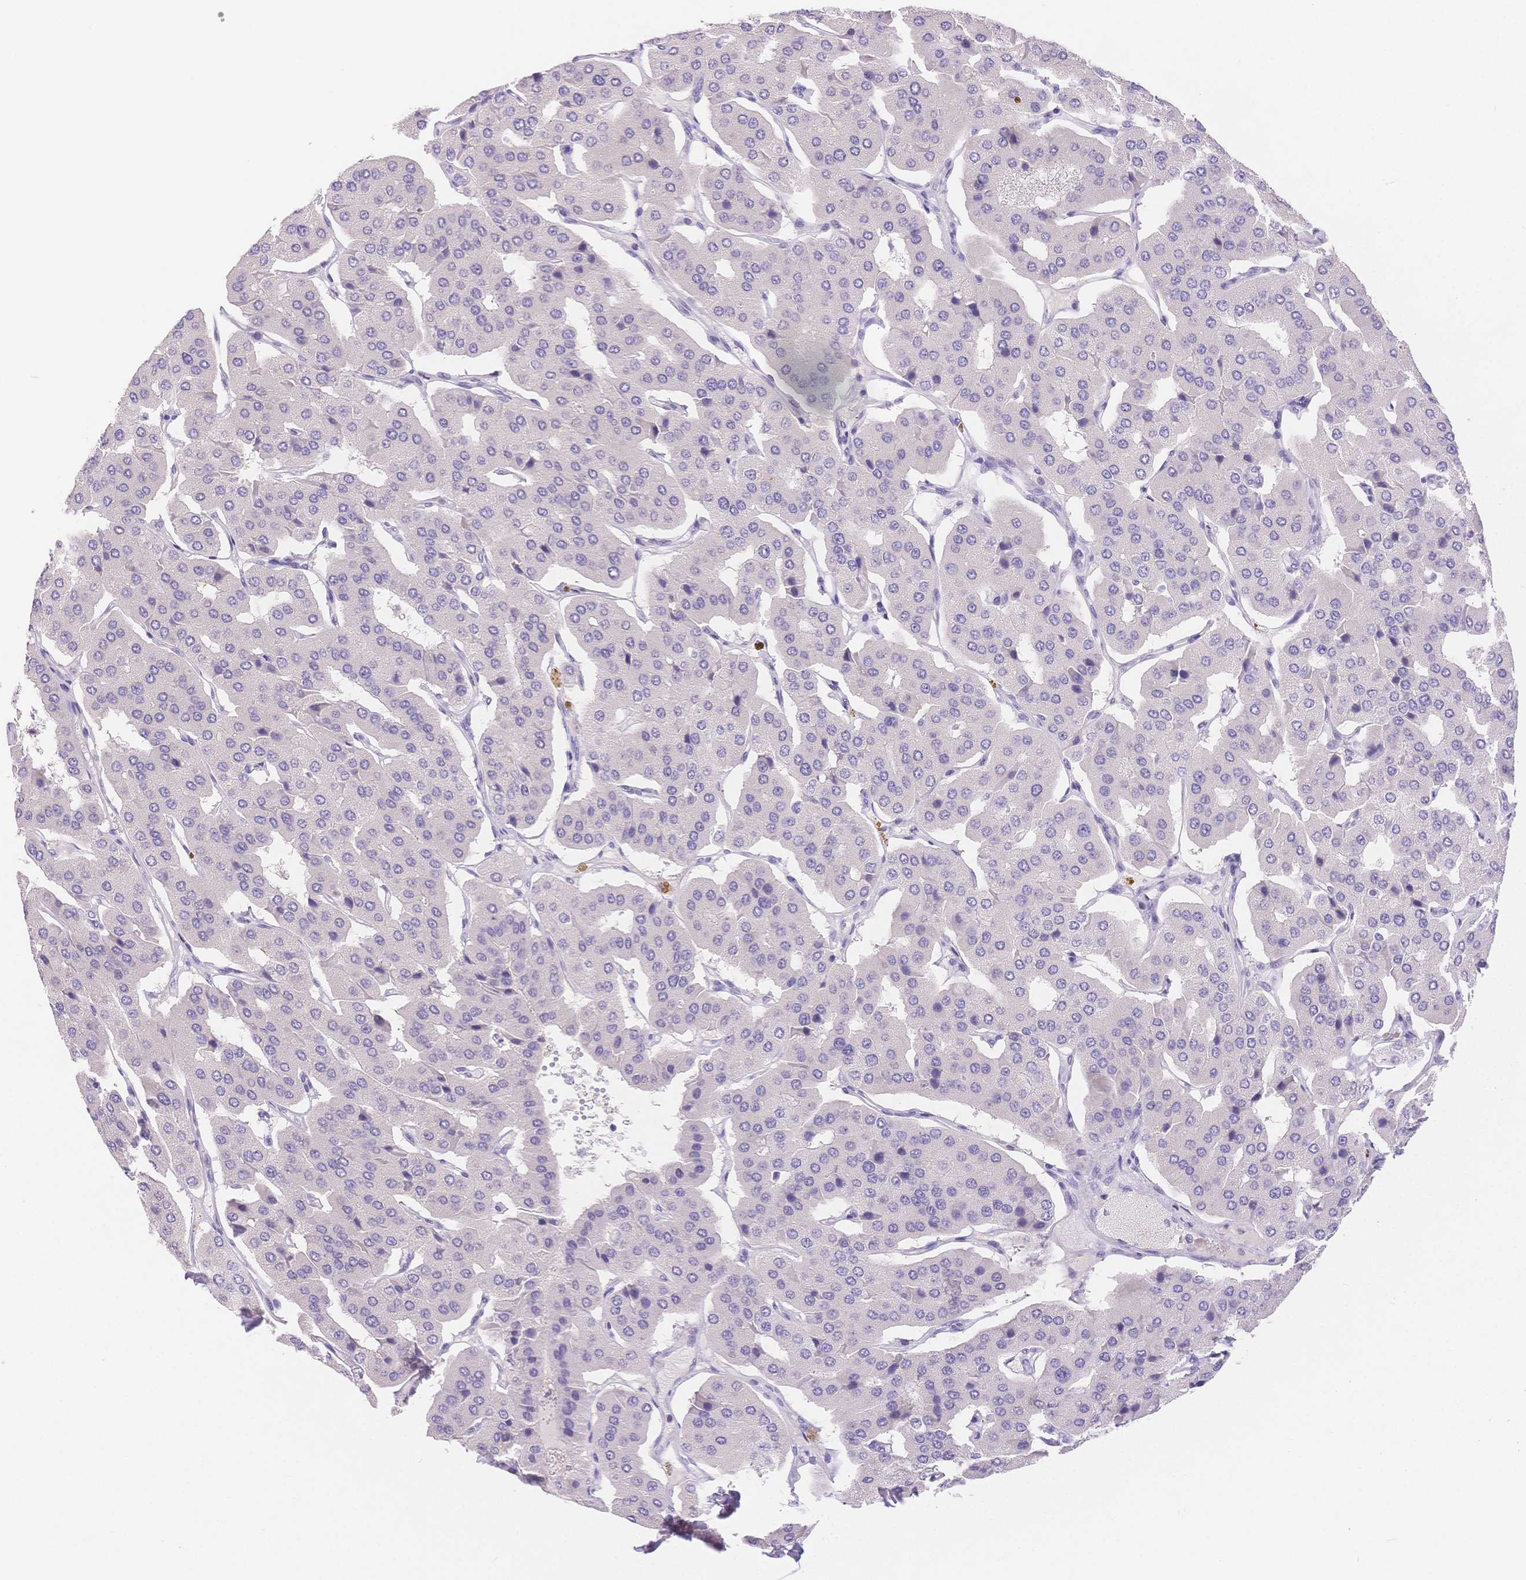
{"staining": {"intensity": "negative", "quantity": "none", "location": "none"}, "tissue": "parathyroid gland", "cell_type": "Glandular cells", "image_type": "normal", "snomed": [{"axis": "morphology", "description": "Normal tissue, NOS"}, {"axis": "morphology", "description": "Adenoma, NOS"}, {"axis": "topography", "description": "Parathyroid gland"}], "caption": "IHC image of unremarkable parathyroid gland stained for a protein (brown), which shows no positivity in glandular cells. (Brightfield microscopy of DAB IHC at high magnification).", "gene": "MYOM1", "patient": {"sex": "female", "age": 86}}